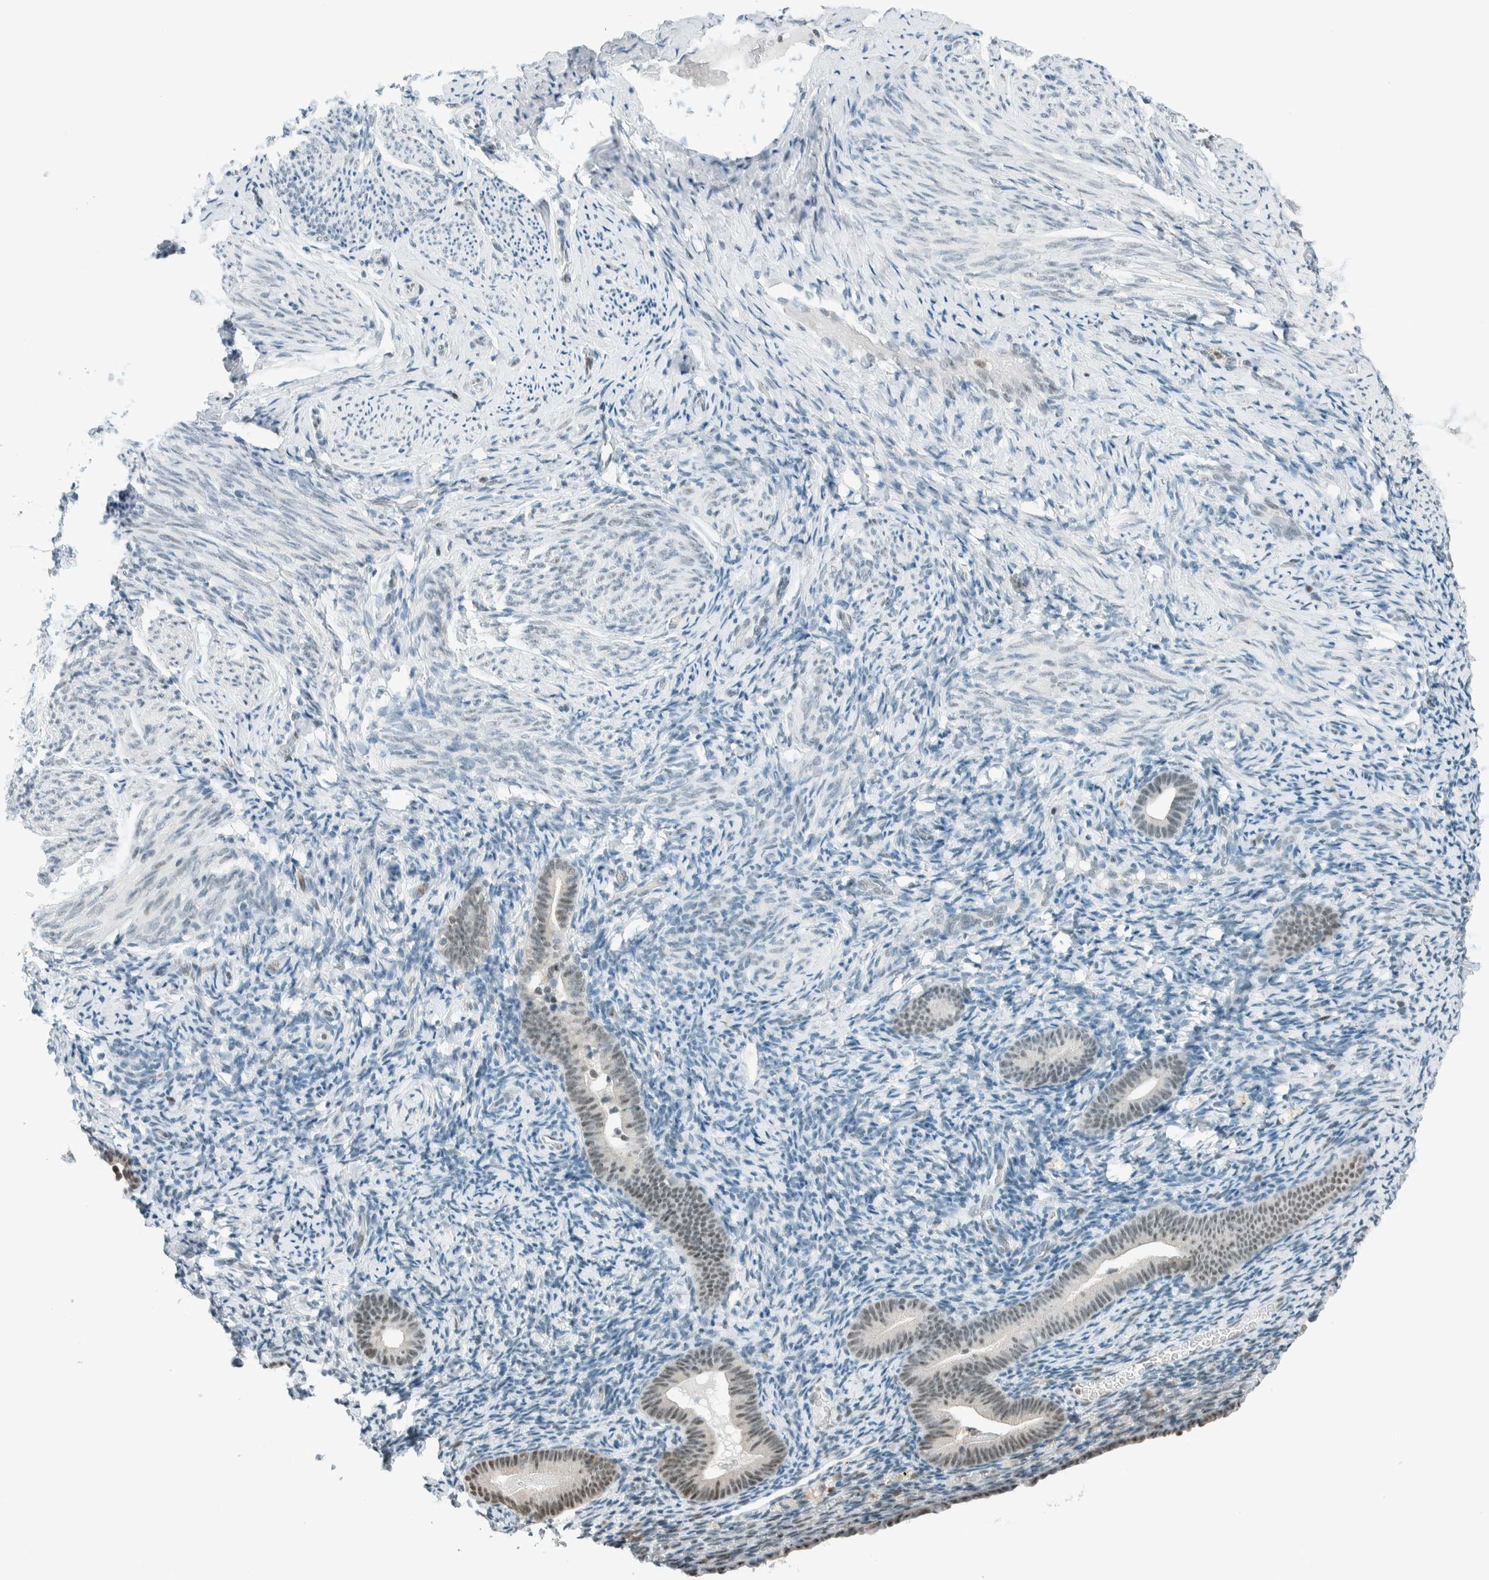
{"staining": {"intensity": "negative", "quantity": "none", "location": "none"}, "tissue": "endometrium", "cell_type": "Cells in endometrial stroma", "image_type": "normal", "snomed": [{"axis": "morphology", "description": "Normal tissue, NOS"}, {"axis": "topography", "description": "Endometrium"}], "caption": "The image exhibits no significant staining in cells in endometrial stroma of endometrium.", "gene": "CYSRT1", "patient": {"sex": "female", "age": 51}}